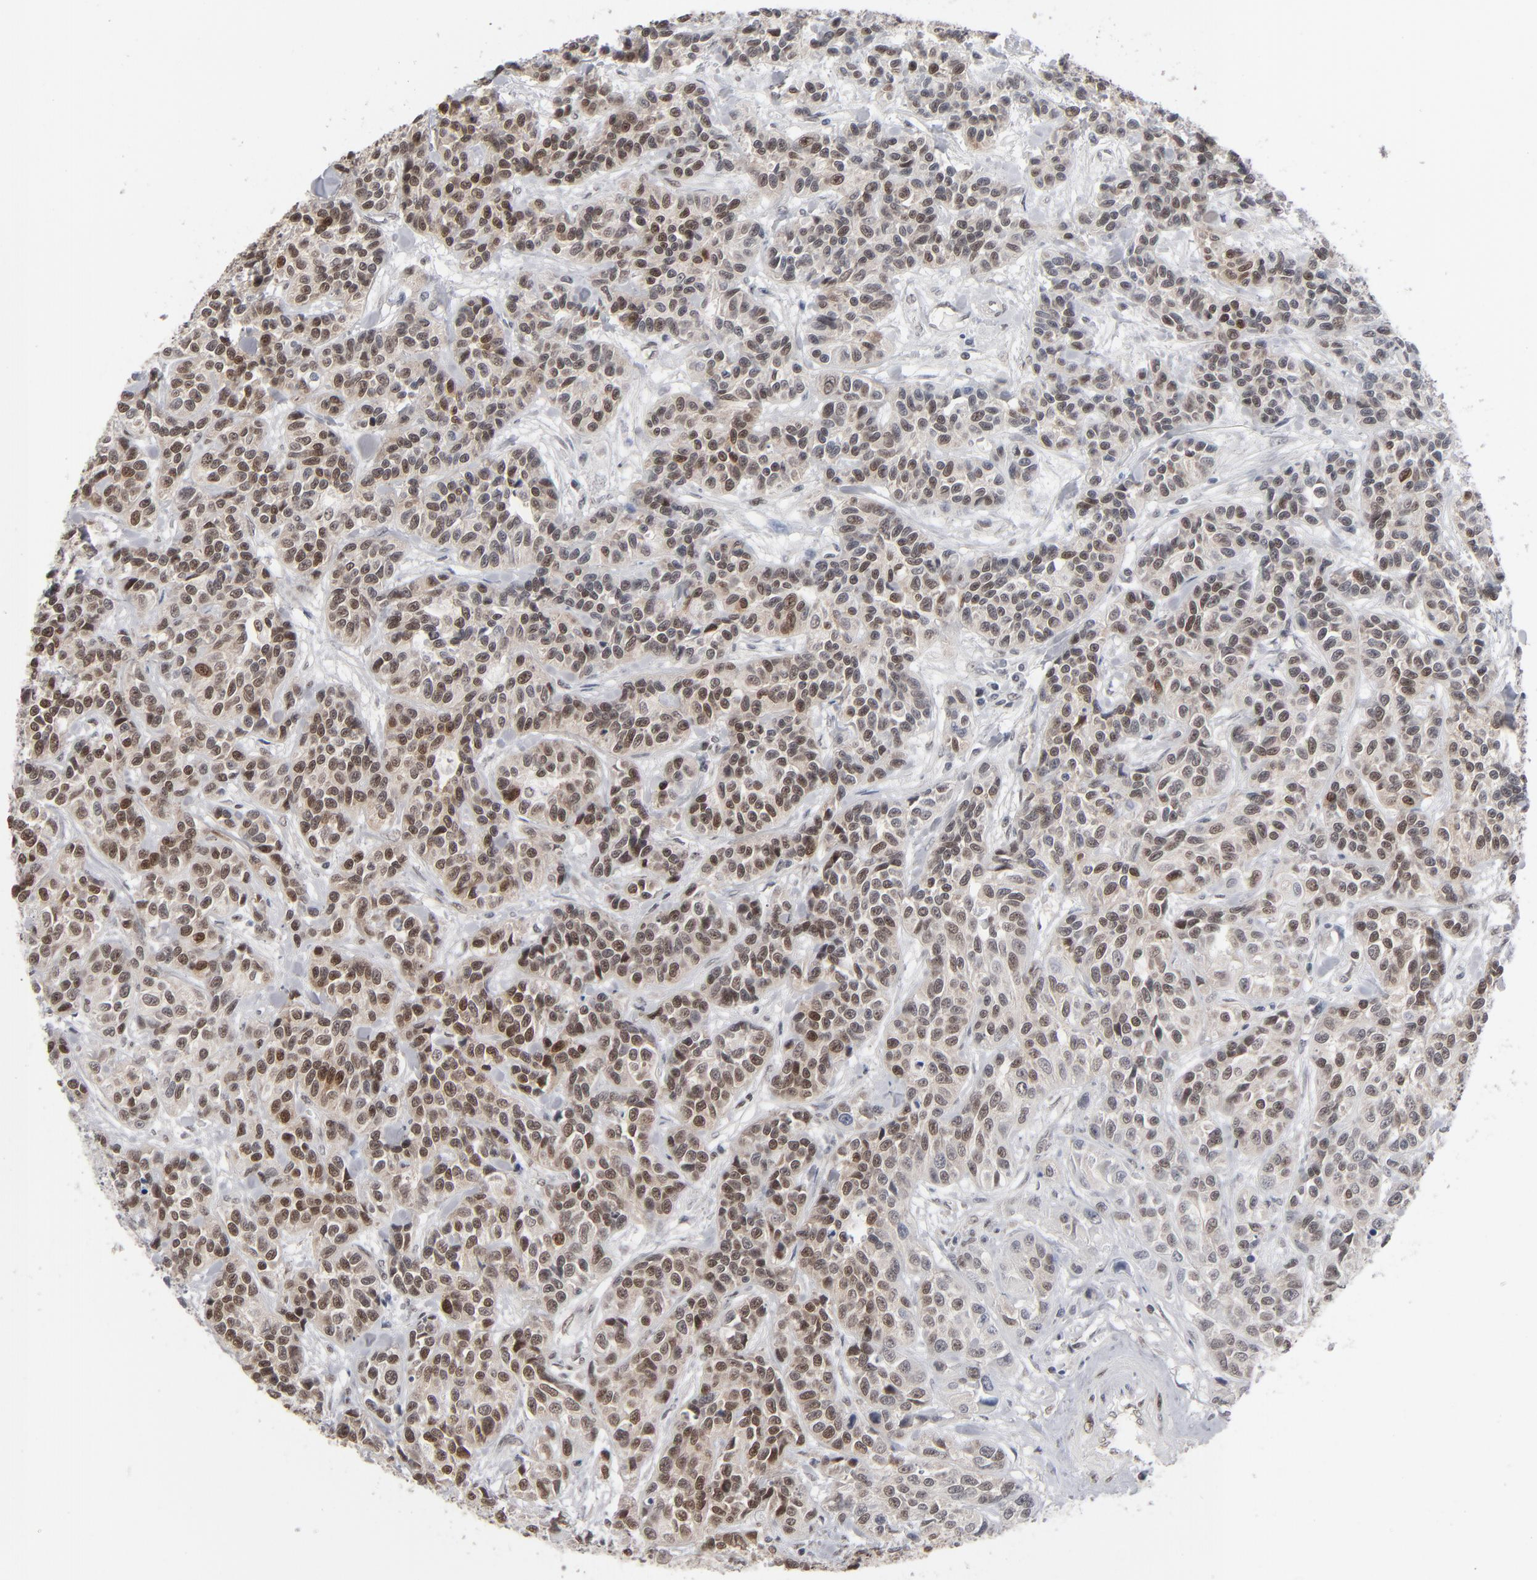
{"staining": {"intensity": "moderate", "quantity": ">75%", "location": "nuclear"}, "tissue": "urothelial cancer", "cell_type": "Tumor cells", "image_type": "cancer", "snomed": [{"axis": "morphology", "description": "Urothelial carcinoma, High grade"}, {"axis": "topography", "description": "Urinary bladder"}], "caption": "High-grade urothelial carcinoma stained for a protein shows moderate nuclear positivity in tumor cells.", "gene": "IRF9", "patient": {"sex": "female", "age": 81}}